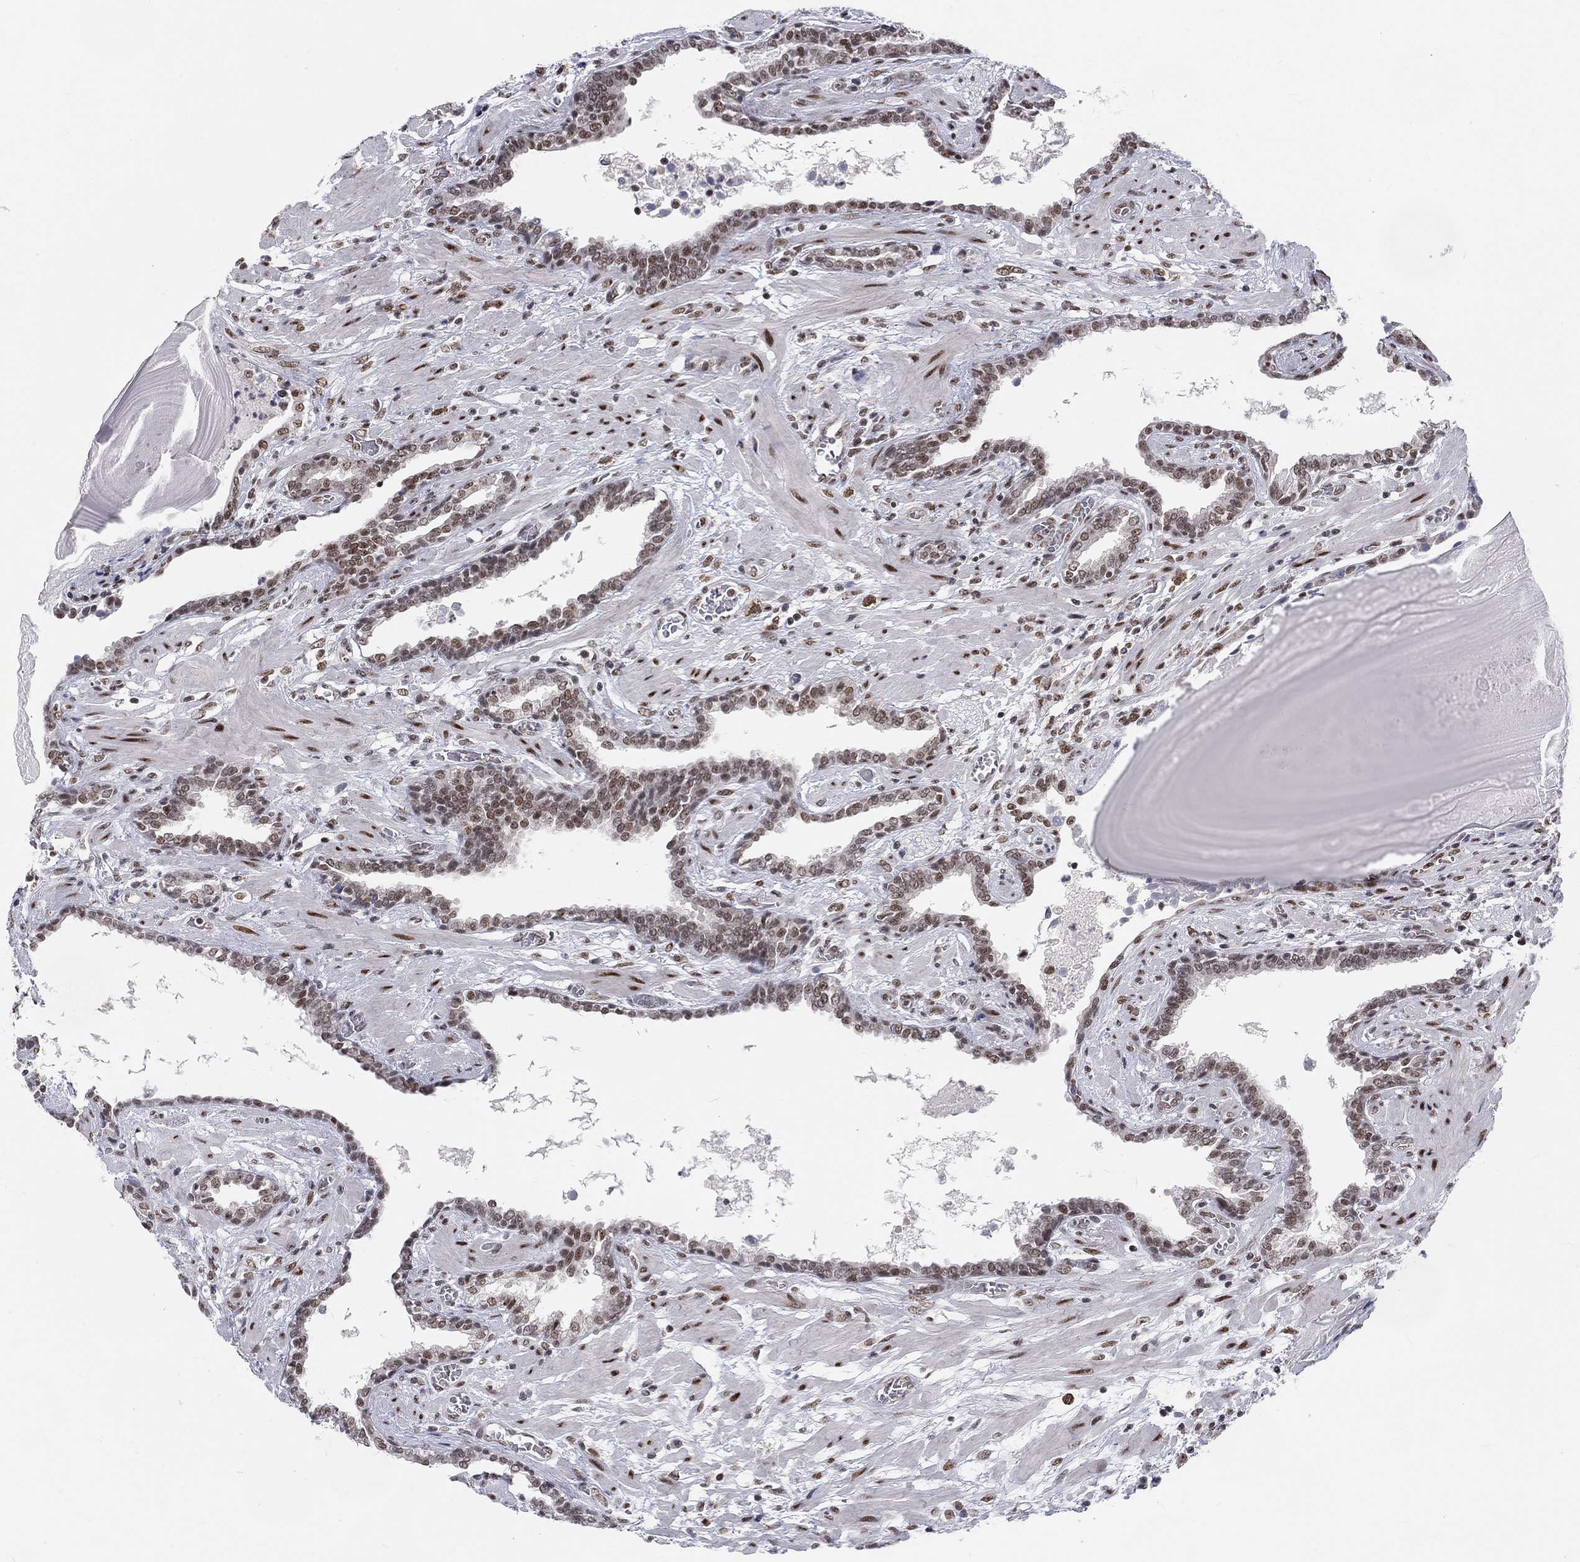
{"staining": {"intensity": "moderate", "quantity": "25%-75%", "location": "nuclear"}, "tissue": "prostate cancer", "cell_type": "Tumor cells", "image_type": "cancer", "snomed": [{"axis": "morphology", "description": "Adenocarcinoma, Low grade"}, {"axis": "topography", "description": "Prostate"}], "caption": "Protein staining by immunohistochemistry (IHC) displays moderate nuclear staining in approximately 25%-75% of tumor cells in low-grade adenocarcinoma (prostate).", "gene": "FYTTD1", "patient": {"sex": "male", "age": 69}}